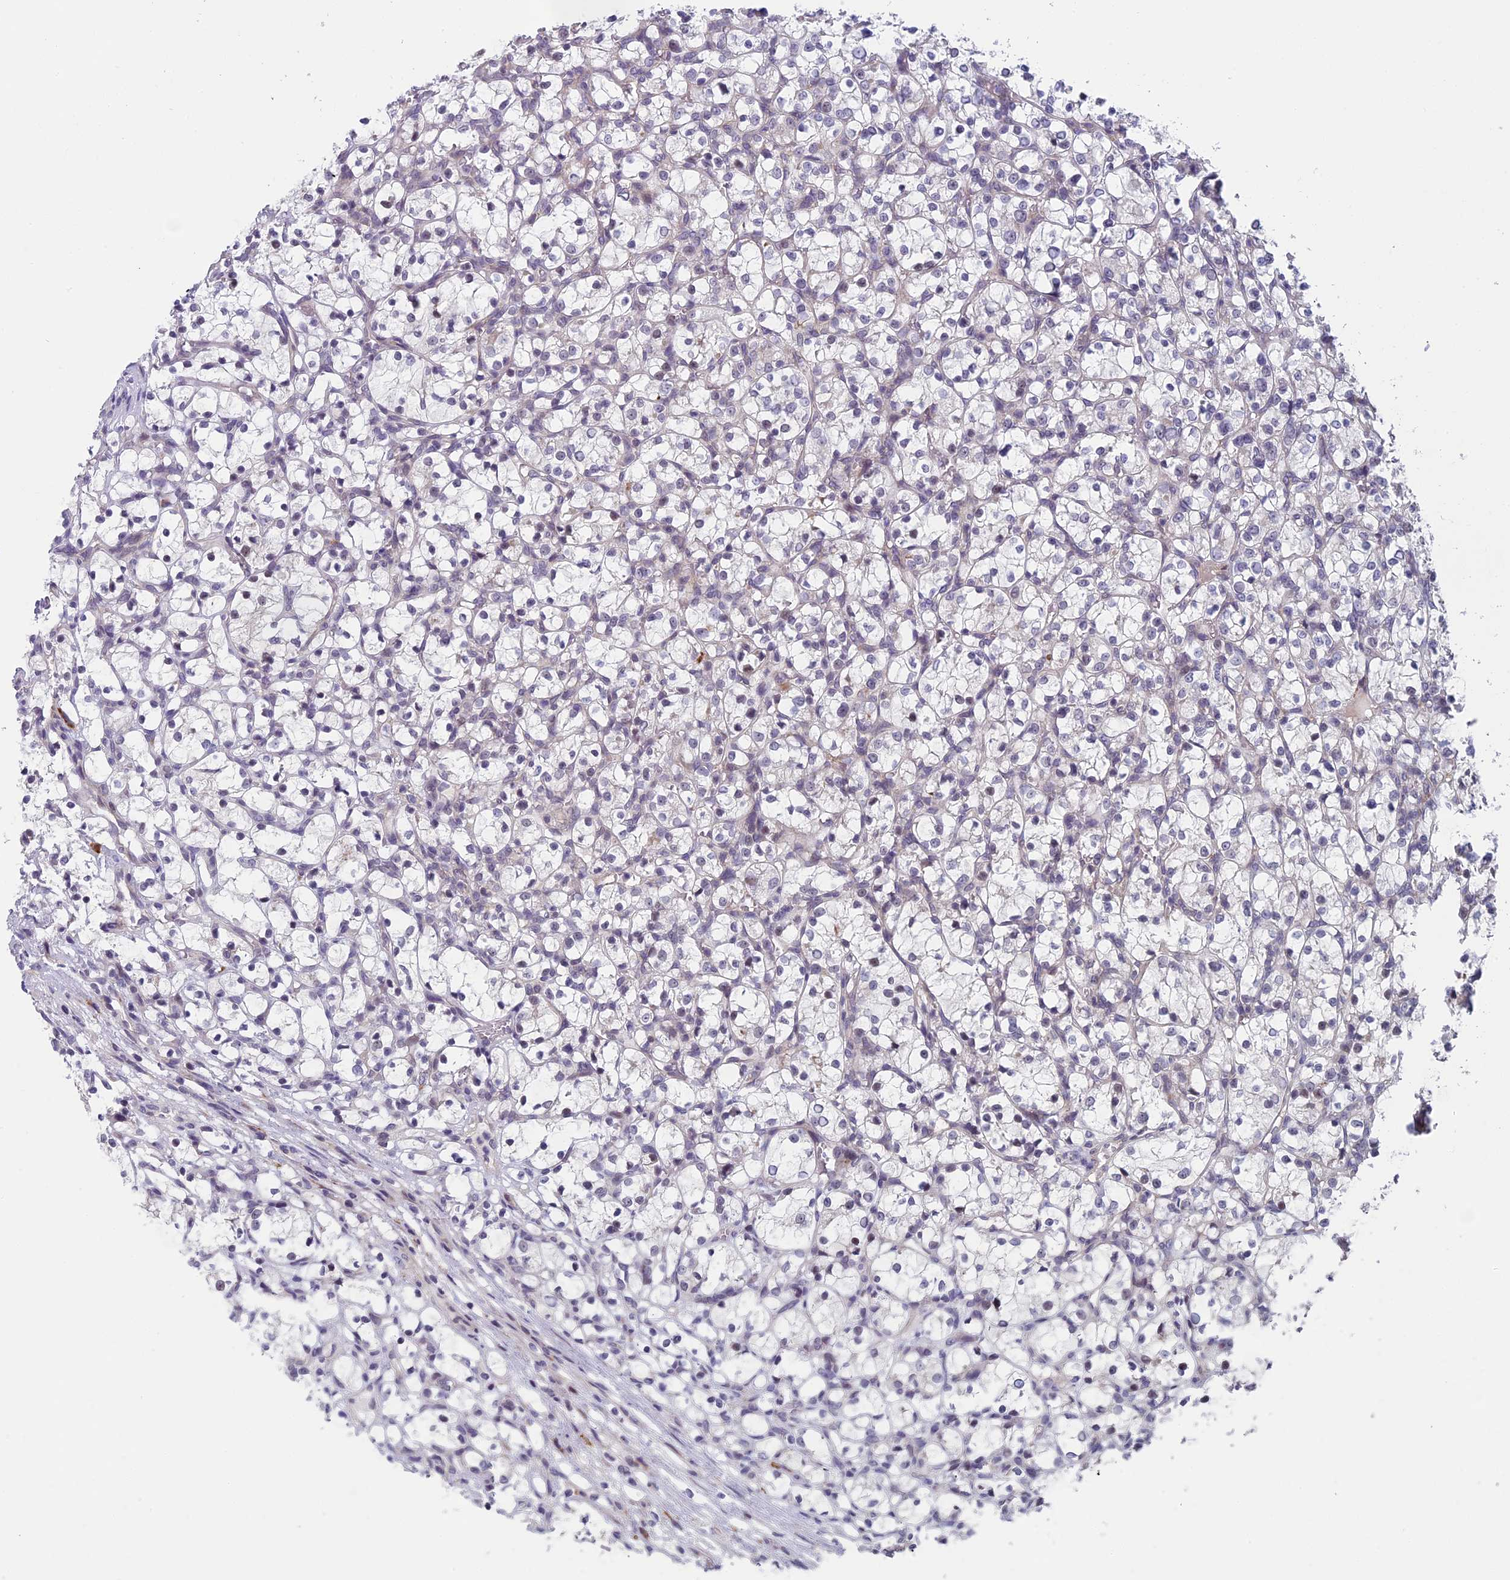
{"staining": {"intensity": "negative", "quantity": "none", "location": "none"}, "tissue": "renal cancer", "cell_type": "Tumor cells", "image_type": "cancer", "snomed": [{"axis": "morphology", "description": "Adenocarcinoma, NOS"}, {"axis": "topography", "description": "Kidney"}], "caption": "An immunohistochemistry image of renal cancer is shown. There is no staining in tumor cells of renal cancer.", "gene": "CNEP1R1", "patient": {"sex": "female", "age": 69}}